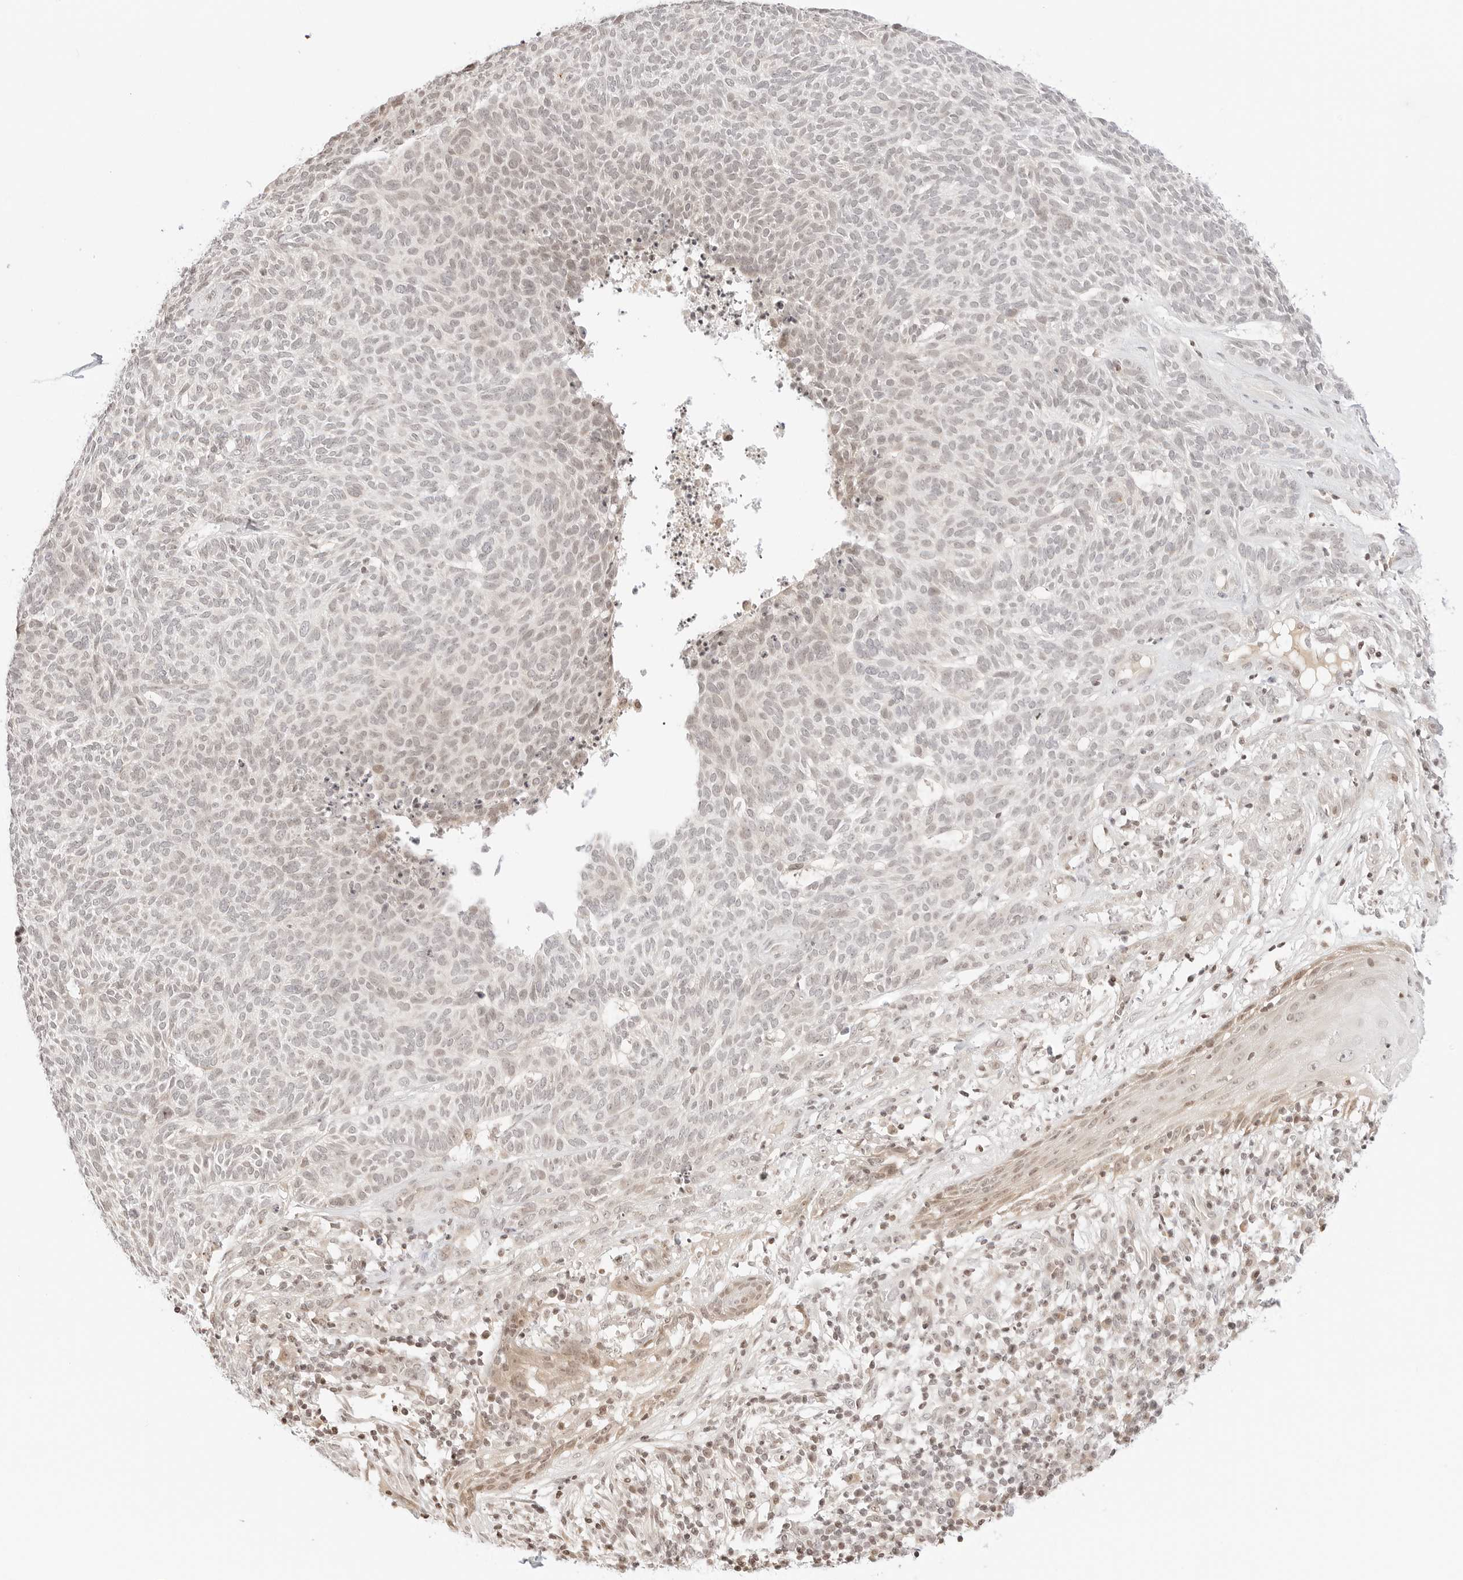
{"staining": {"intensity": "weak", "quantity": "<25%", "location": "nuclear"}, "tissue": "skin cancer", "cell_type": "Tumor cells", "image_type": "cancer", "snomed": [{"axis": "morphology", "description": "Squamous cell carcinoma, NOS"}, {"axis": "topography", "description": "Skin"}], "caption": "Immunohistochemical staining of skin squamous cell carcinoma exhibits no significant expression in tumor cells.", "gene": "RPS6KL1", "patient": {"sex": "female", "age": 90}}